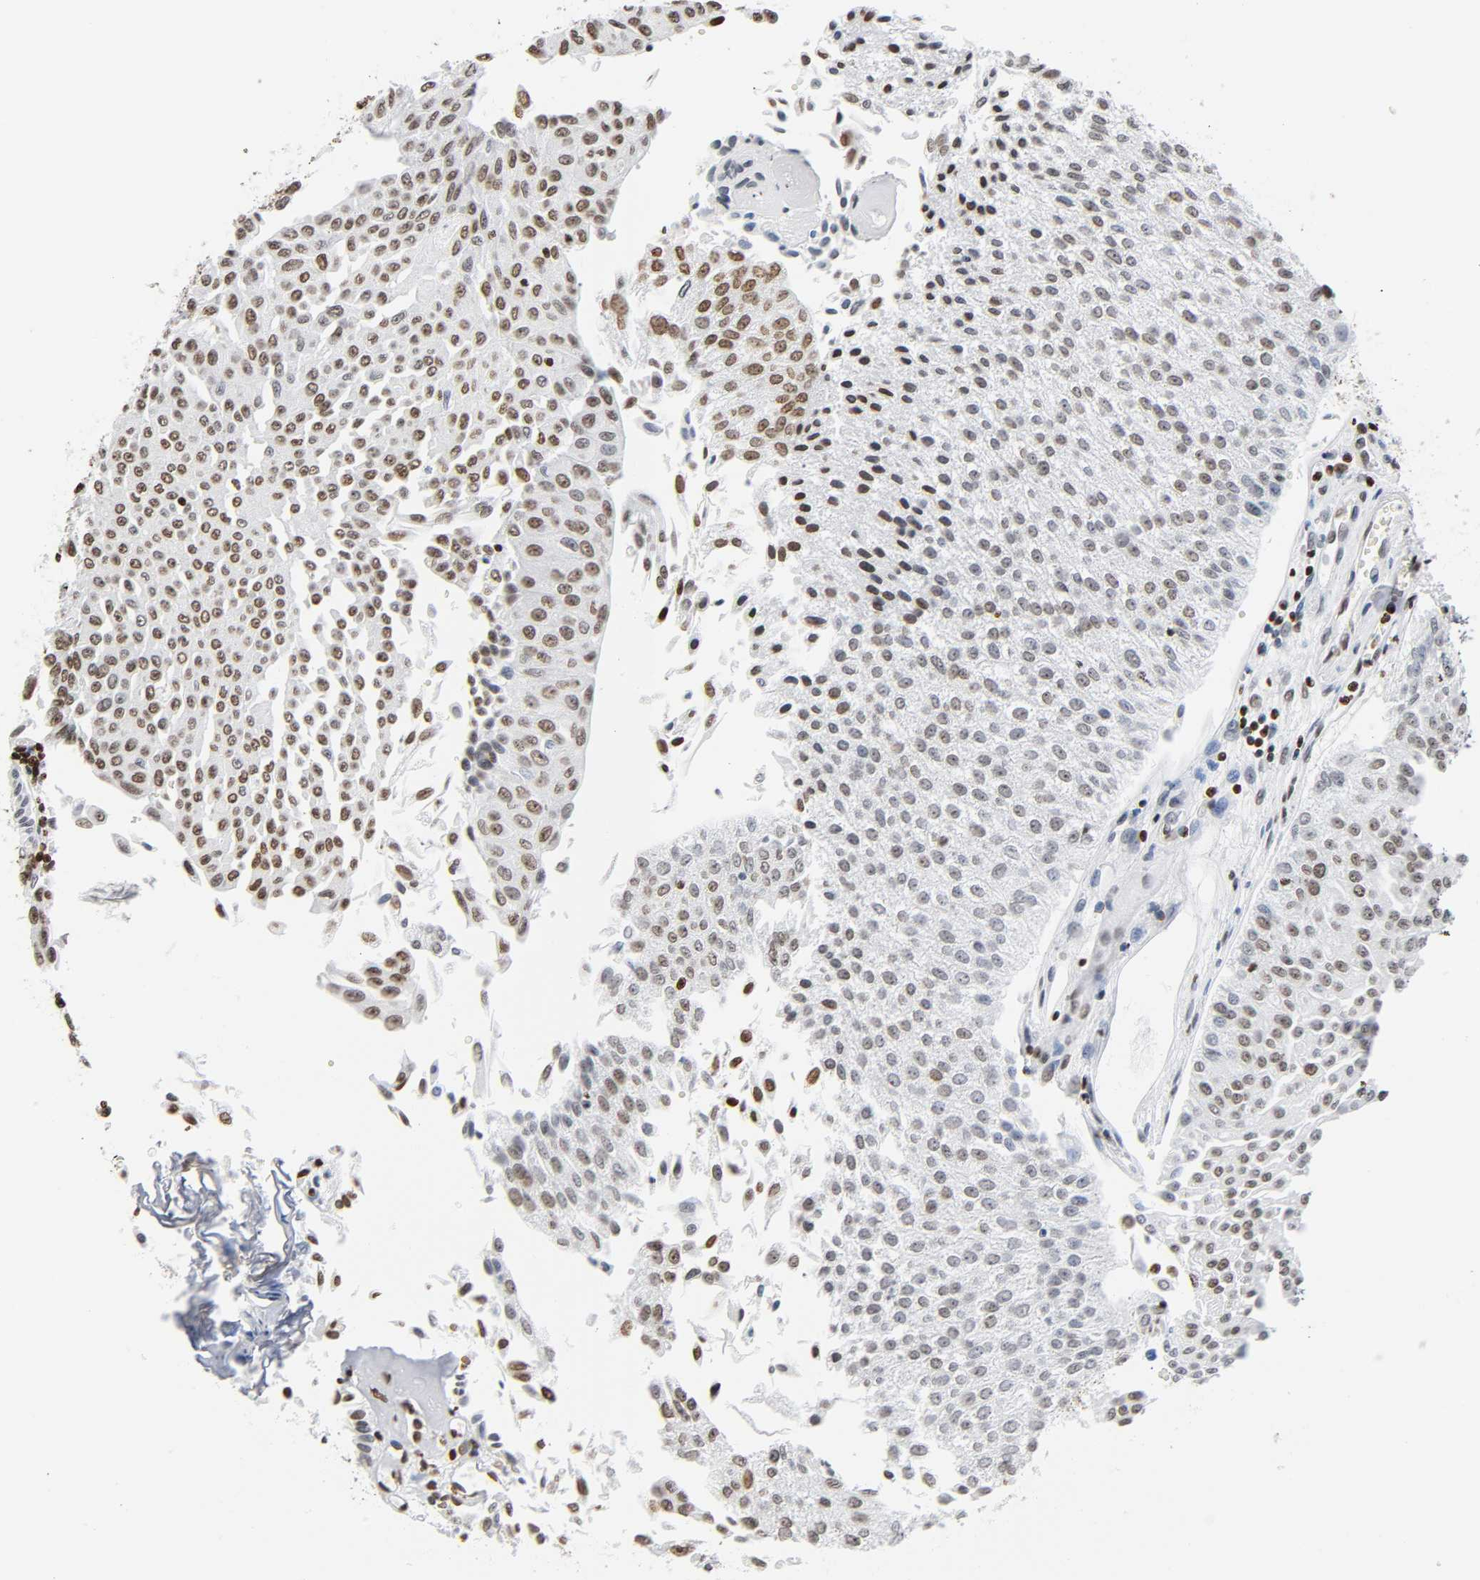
{"staining": {"intensity": "moderate", "quantity": ">75%", "location": "nuclear"}, "tissue": "urothelial cancer", "cell_type": "Tumor cells", "image_type": "cancer", "snomed": [{"axis": "morphology", "description": "Urothelial carcinoma, Low grade"}, {"axis": "topography", "description": "Urinary bladder"}], "caption": "IHC image of urothelial cancer stained for a protein (brown), which demonstrates medium levels of moderate nuclear staining in approximately >75% of tumor cells.", "gene": "HOXA6", "patient": {"sex": "male", "age": 86}}